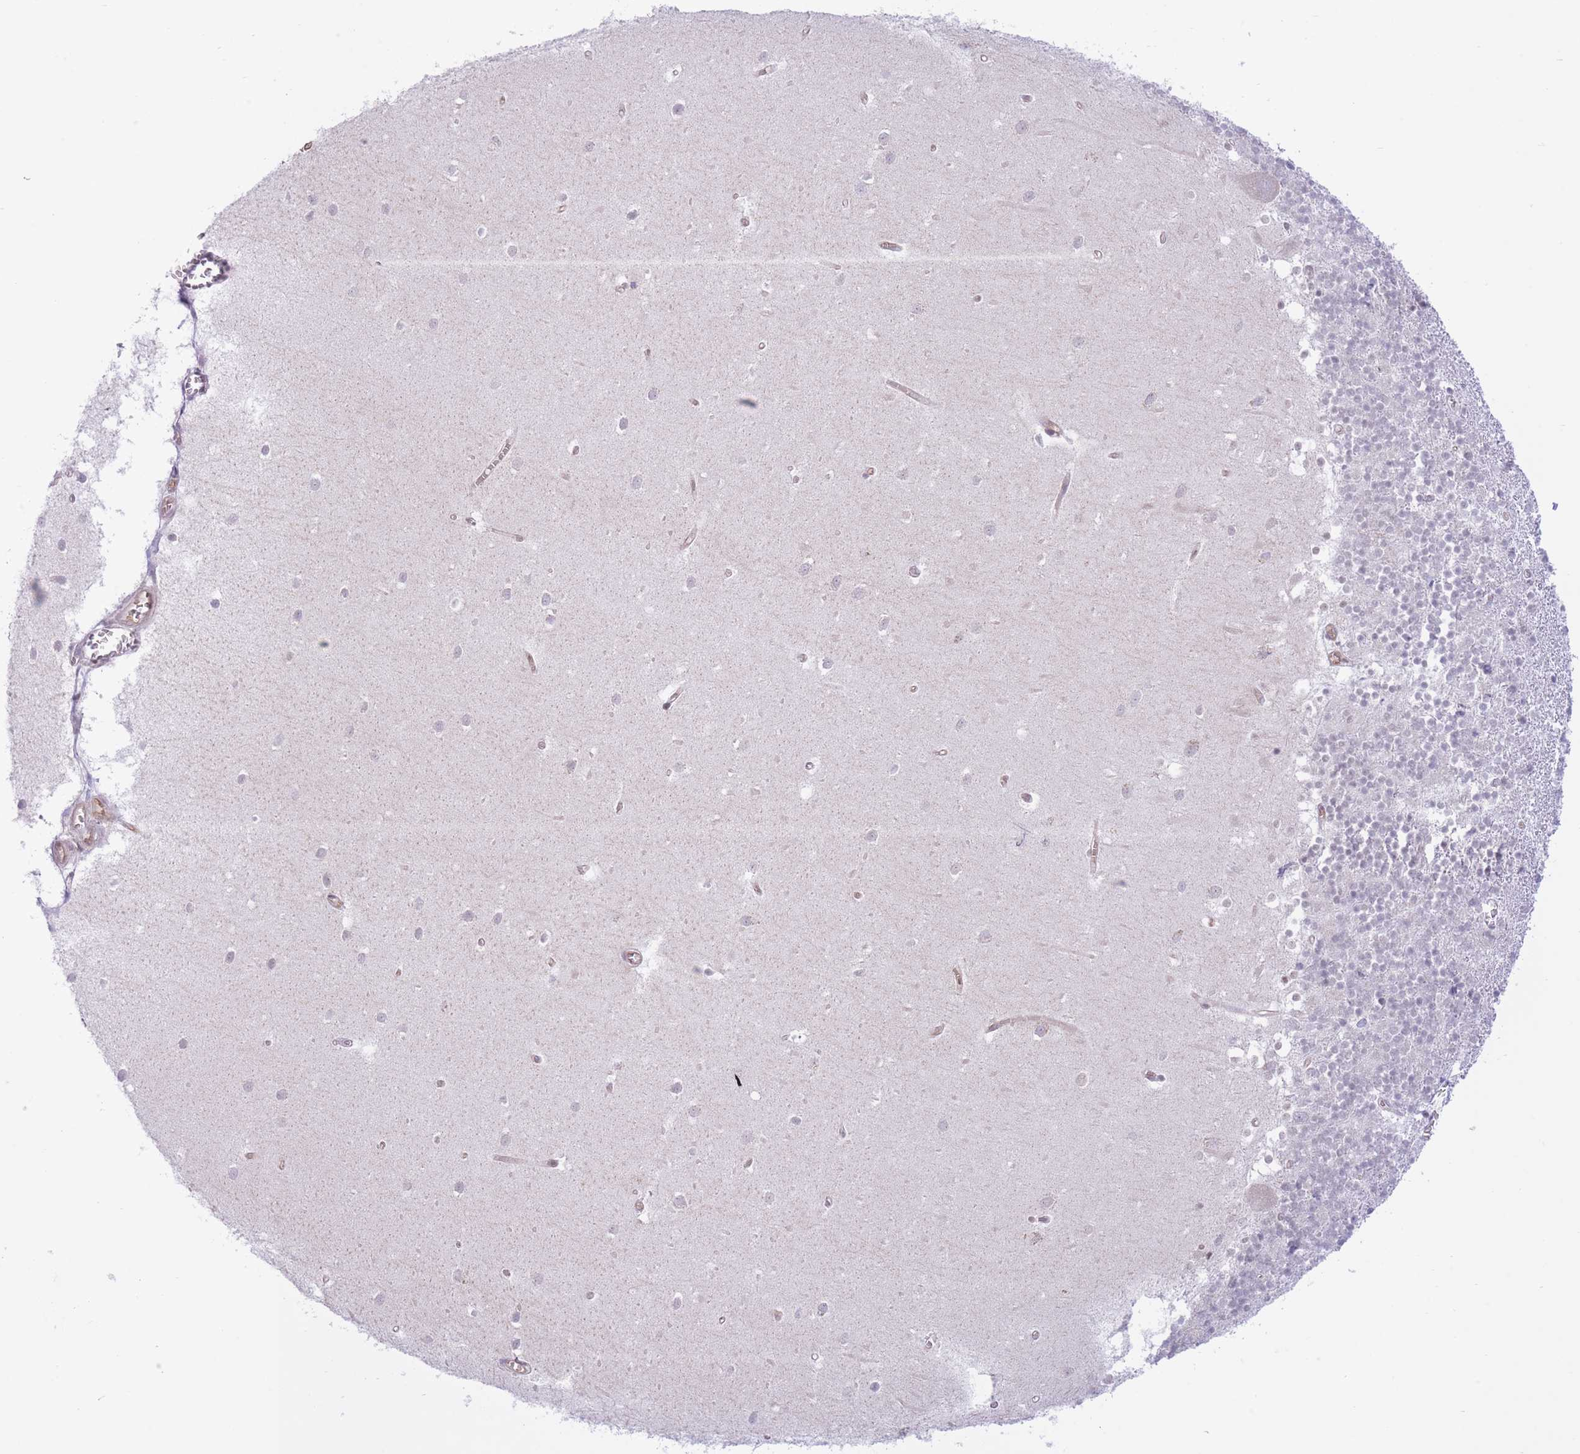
{"staining": {"intensity": "negative", "quantity": "none", "location": "none"}, "tissue": "cerebellum", "cell_type": "Cells in granular layer", "image_type": "normal", "snomed": [{"axis": "morphology", "description": "Normal tissue, NOS"}, {"axis": "topography", "description": "Cerebellum"}], "caption": "IHC micrograph of benign cerebellum: cerebellum stained with DAB (3,3'-diaminobenzidine) displays no significant protein positivity in cells in granular layer.", "gene": "MRPS31", "patient": {"sex": "male", "age": 54}}